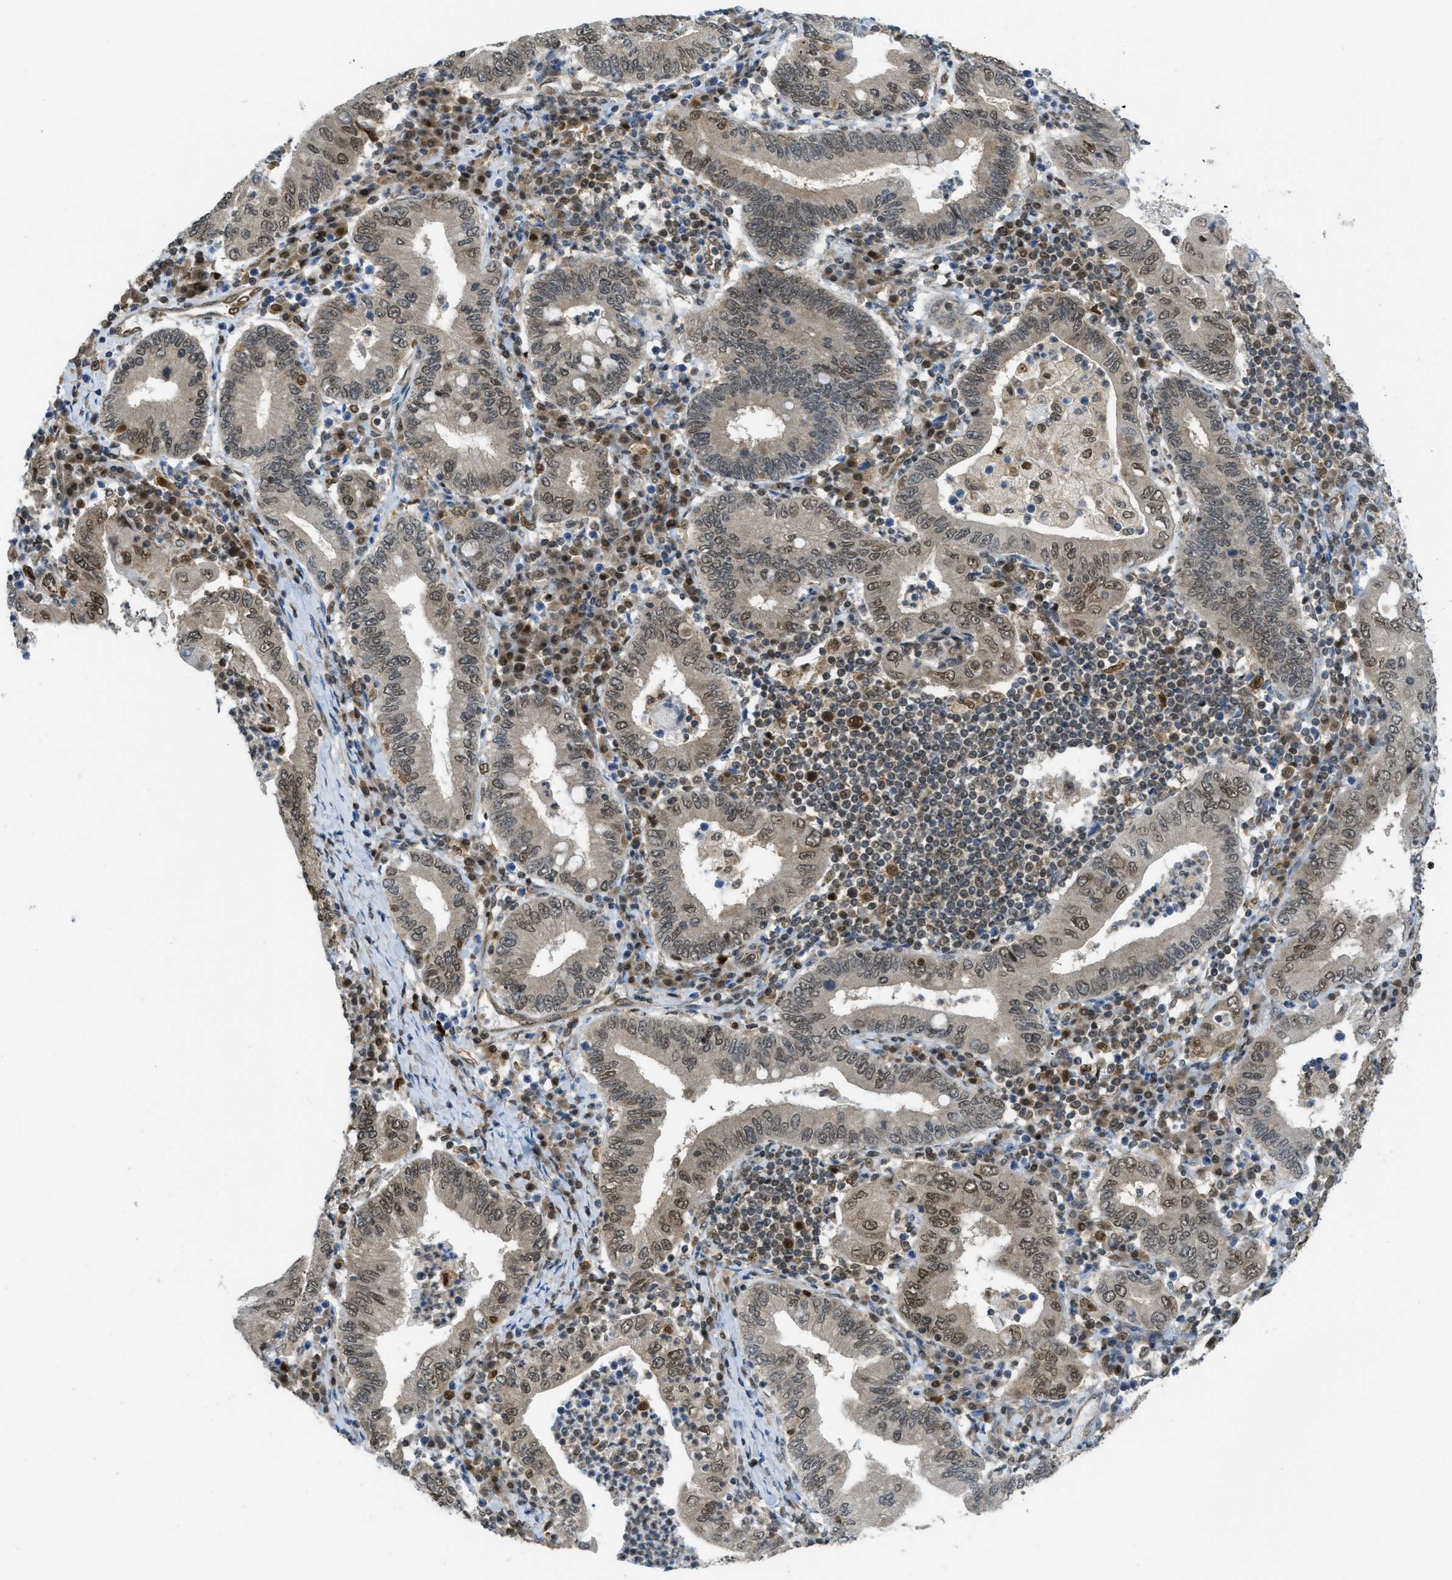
{"staining": {"intensity": "moderate", "quantity": "25%-75%", "location": "nuclear"}, "tissue": "stomach cancer", "cell_type": "Tumor cells", "image_type": "cancer", "snomed": [{"axis": "morphology", "description": "Normal tissue, NOS"}, {"axis": "morphology", "description": "Adenocarcinoma, NOS"}, {"axis": "topography", "description": "Esophagus"}, {"axis": "topography", "description": "Stomach, upper"}, {"axis": "topography", "description": "Peripheral nerve tissue"}], "caption": "Brown immunohistochemical staining in adenocarcinoma (stomach) exhibits moderate nuclear staining in about 25%-75% of tumor cells.", "gene": "TNPO1", "patient": {"sex": "male", "age": 62}}